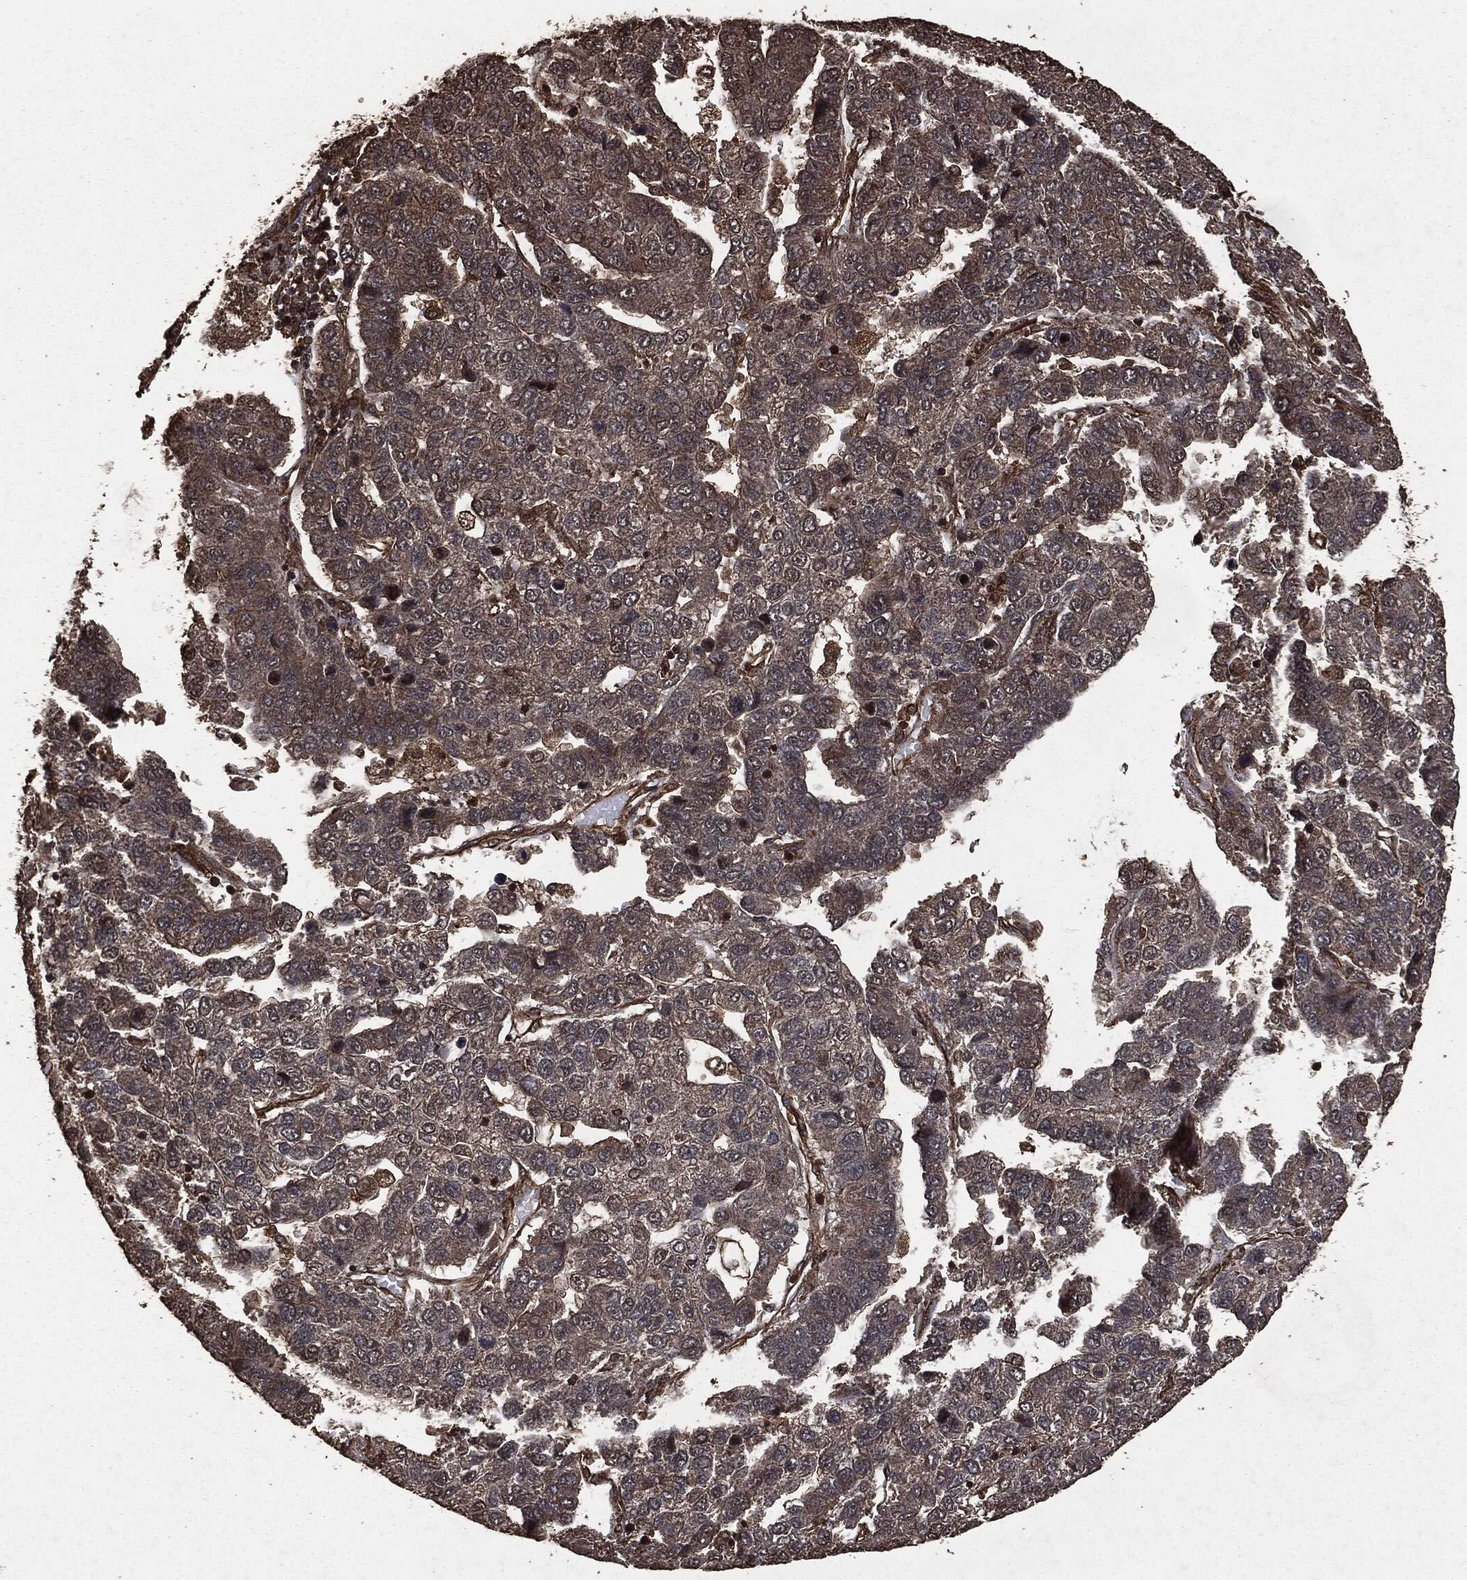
{"staining": {"intensity": "moderate", "quantity": "<25%", "location": "cytoplasmic/membranous"}, "tissue": "pancreatic cancer", "cell_type": "Tumor cells", "image_type": "cancer", "snomed": [{"axis": "morphology", "description": "Adenocarcinoma, NOS"}, {"axis": "topography", "description": "Pancreas"}], "caption": "This image displays pancreatic adenocarcinoma stained with IHC to label a protein in brown. The cytoplasmic/membranous of tumor cells show moderate positivity for the protein. Nuclei are counter-stained blue.", "gene": "HRAS", "patient": {"sex": "female", "age": 61}}